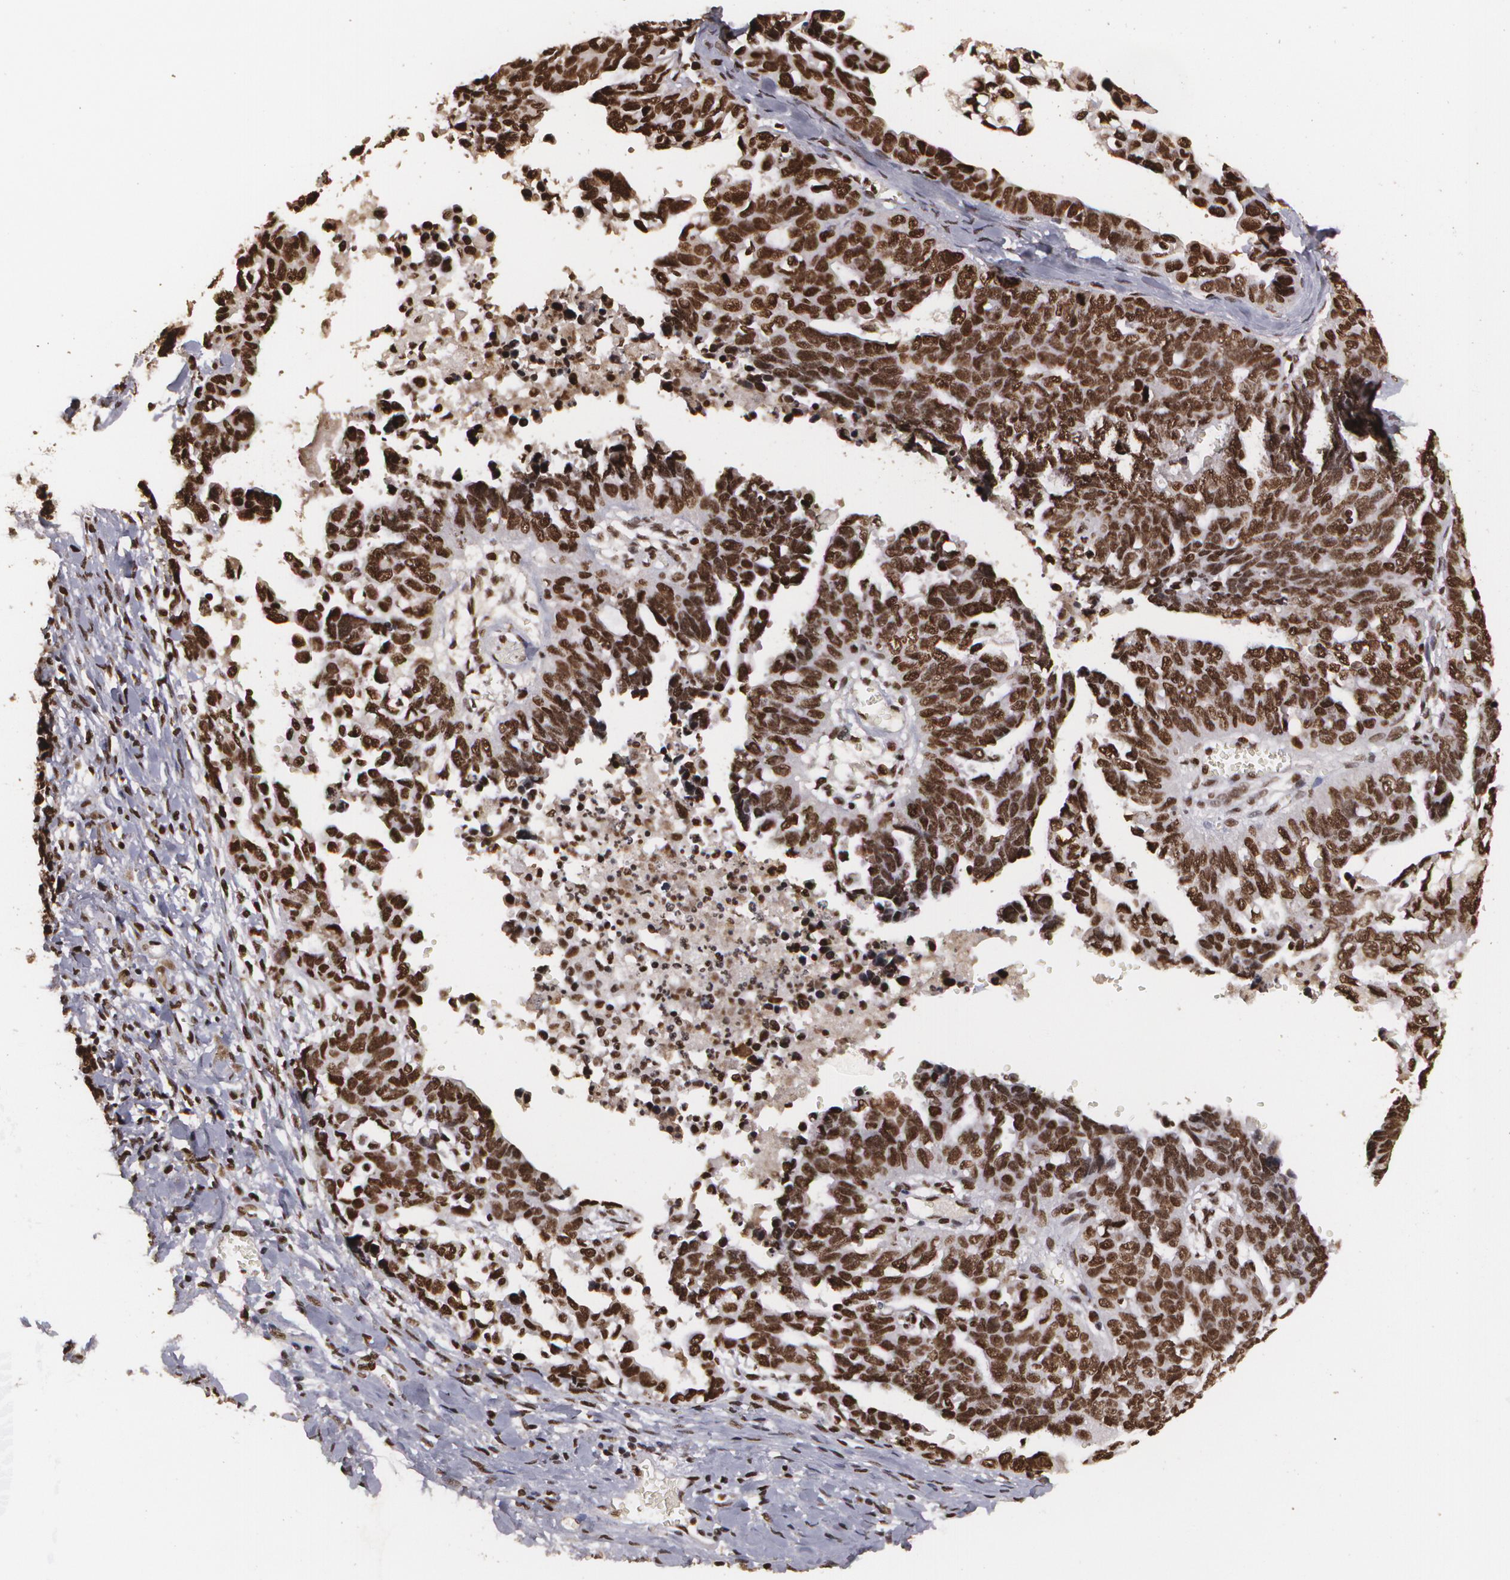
{"staining": {"intensity": "strong", "quantity": ">75%", "location": "cytoplasmic/membranous,nuclear"}, "tissue": "ovarian cancer", "cell_type": "Tumor cells", "image_type": "cancer", "snomed": [{"axis": "morphology", "description": "Cystadenocarcinoma, serous, NOS"}, {"axis": "topography", "description": "Ovary"}], "caption": "A histopathology image showing strong cytoplasmic/membranous and nuclear positivity in about >75% of tumor cells in serous cystadenocarcinoma (ovarian), as visualized by brown immunohistochemical staining.", "gene": "RCOR1", "patient": {"sex": "female", "age": 69}}